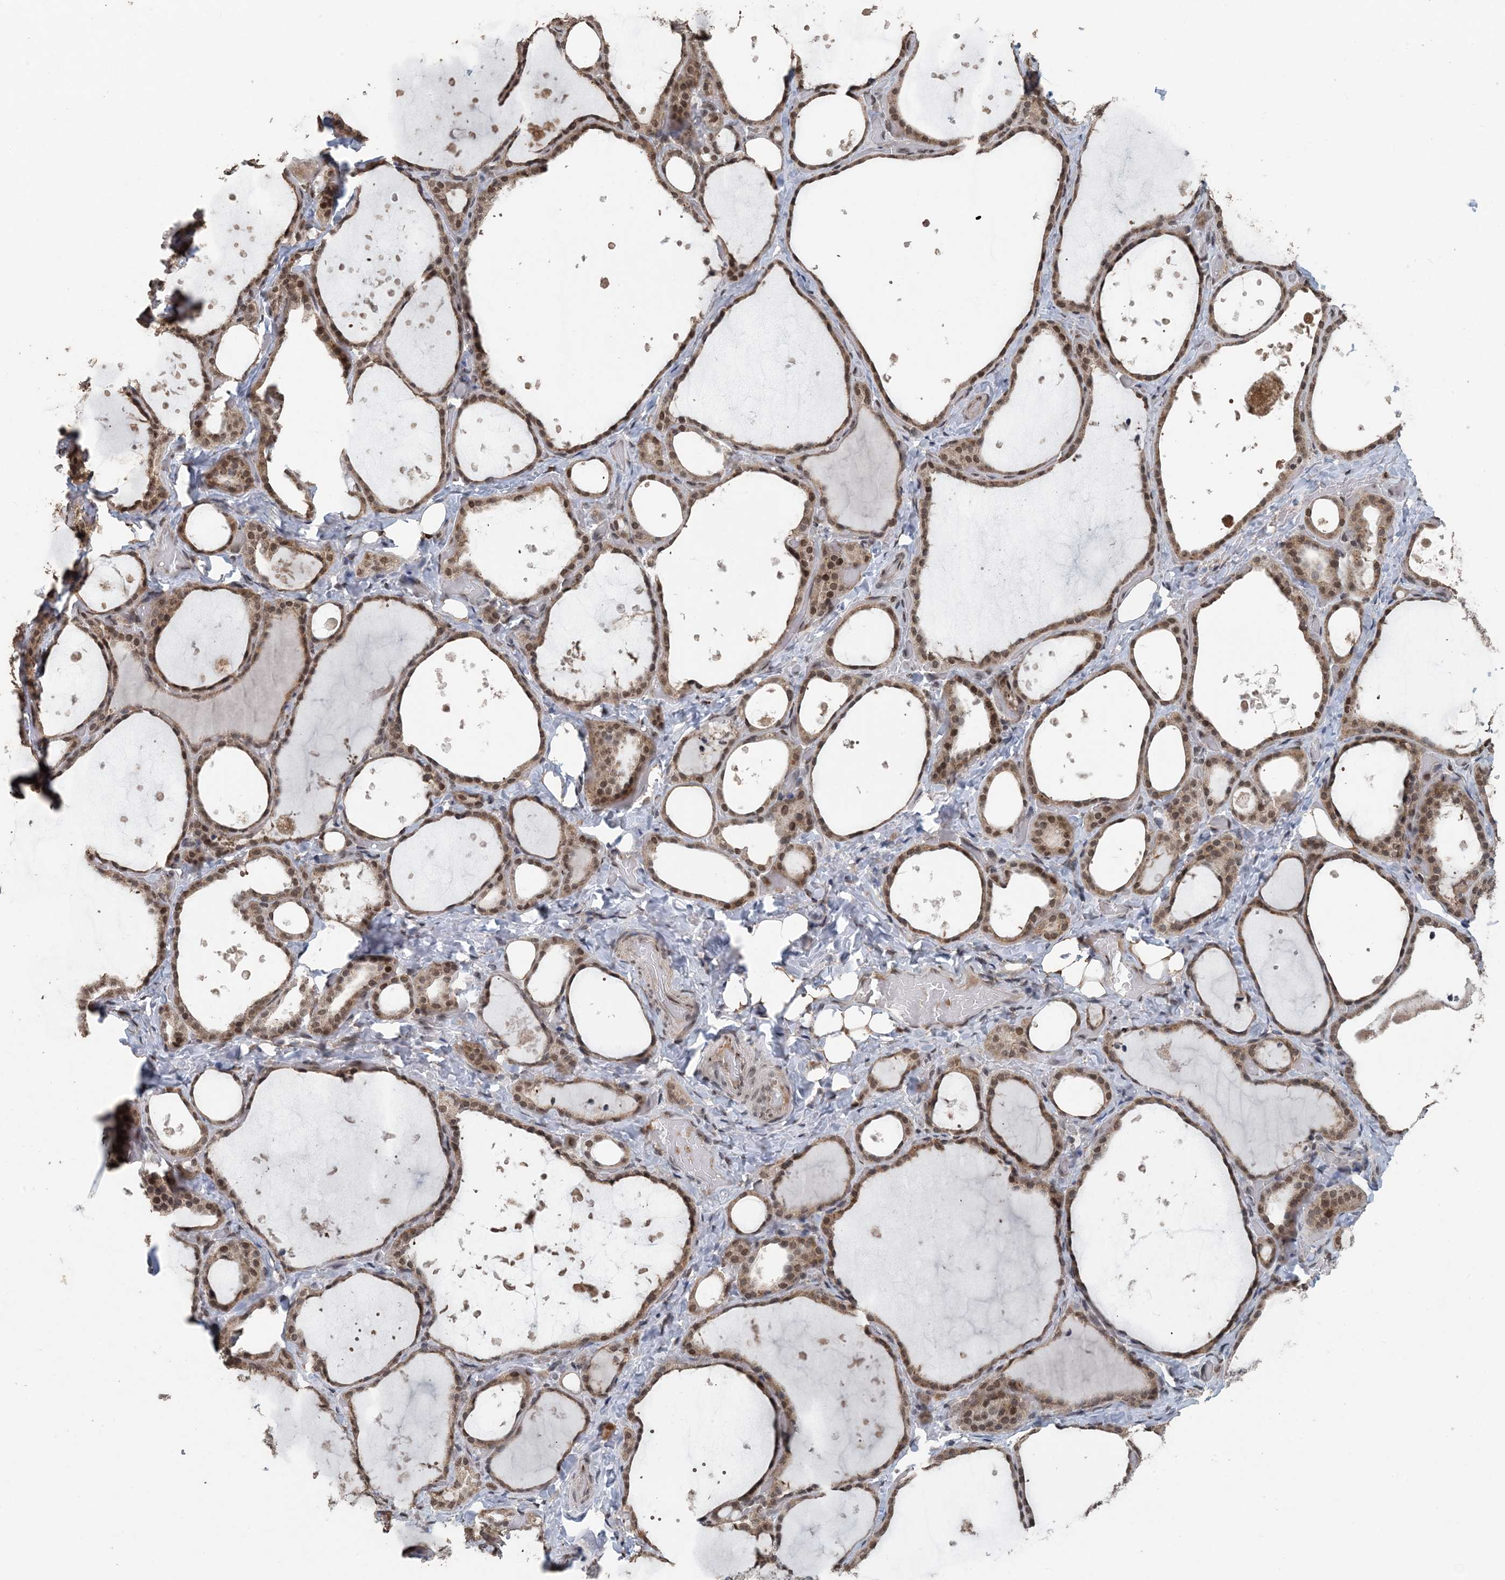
{"staining": {"intensity": "moderate", "quantity": ">75%", "location": "cytoplasmic/membranous,nuclear"}, "tissue": "thyroid gland", "cell_type": "Glandular cells", "image_type": "normal", "snomed": [{"axis": "morphology", "description": "Normal tissue, NOS"}, {"axis": "topography", "description": "Thyroid gland"}], "caption": "A medium amount of moderate cytoplasmic/membranous,nuclear staining is identified in about >75% of glandular cells in unremarkable thyroid gland. Nuclei are stained in blue.", "gene": "MBD2", "patient": {"sex": "female", "age": 44}}